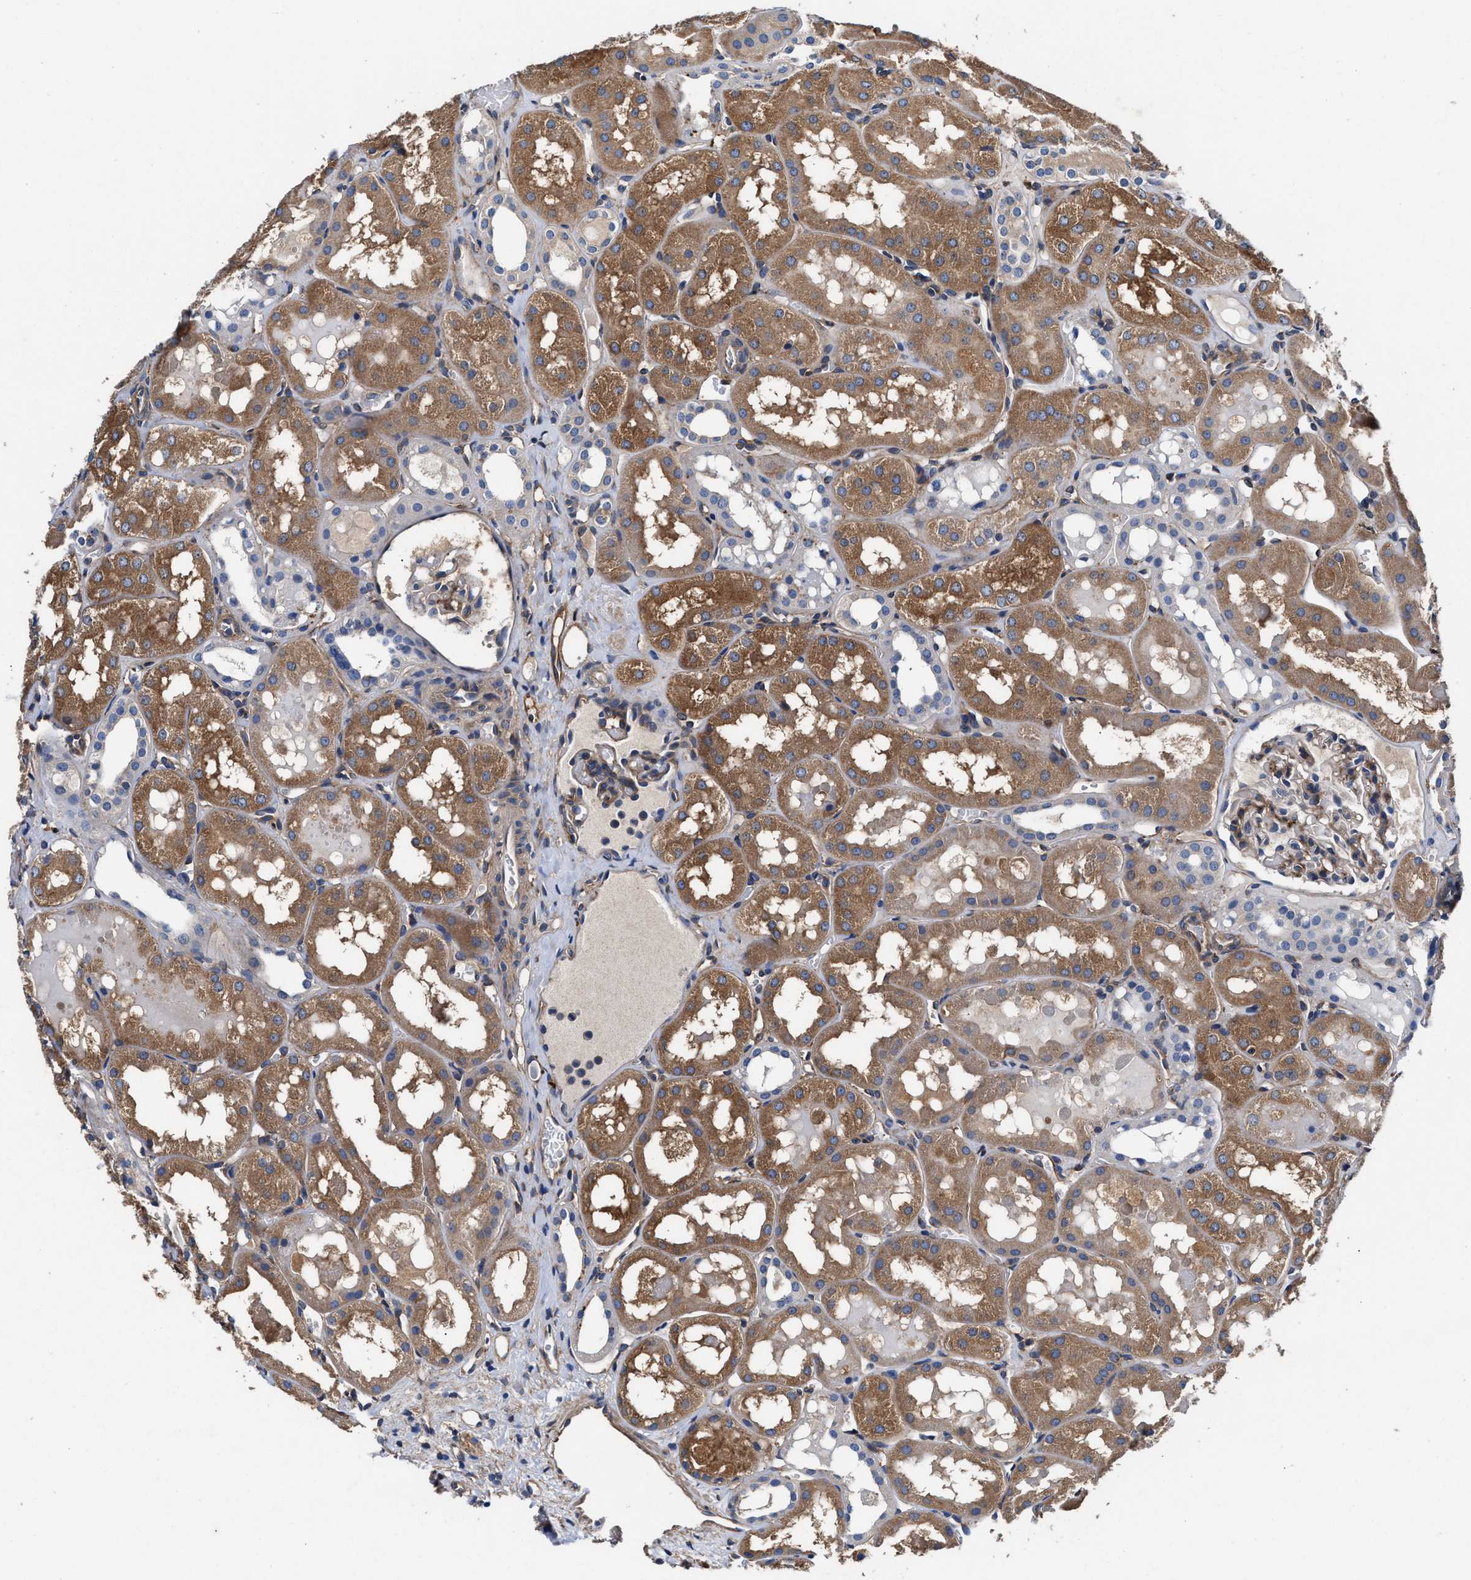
{"staining": {"intensity": "moderate", "quantity": "<25%", "location": "cytoplasmic/membranous"}, "tissue": "kidney", "cell_type": "Cells in glomeruli", "image_type": "normal", "snomed": [{"axis": "morphology", "description": "Normal tissue, NOS"}, {"axis": "topography", "description": "Kidney"}, {"axis": "topography", "description": "Urinary bladder"}], "caption": "Moderate cytoplasmic/membranous expression for a protein is identified in approximately <25% of cells in glomeruli of unremarkable kidney using immunohistochemistry.", "gene": "SH3GL1", "patient": {"sex": "male", "age": 16}}